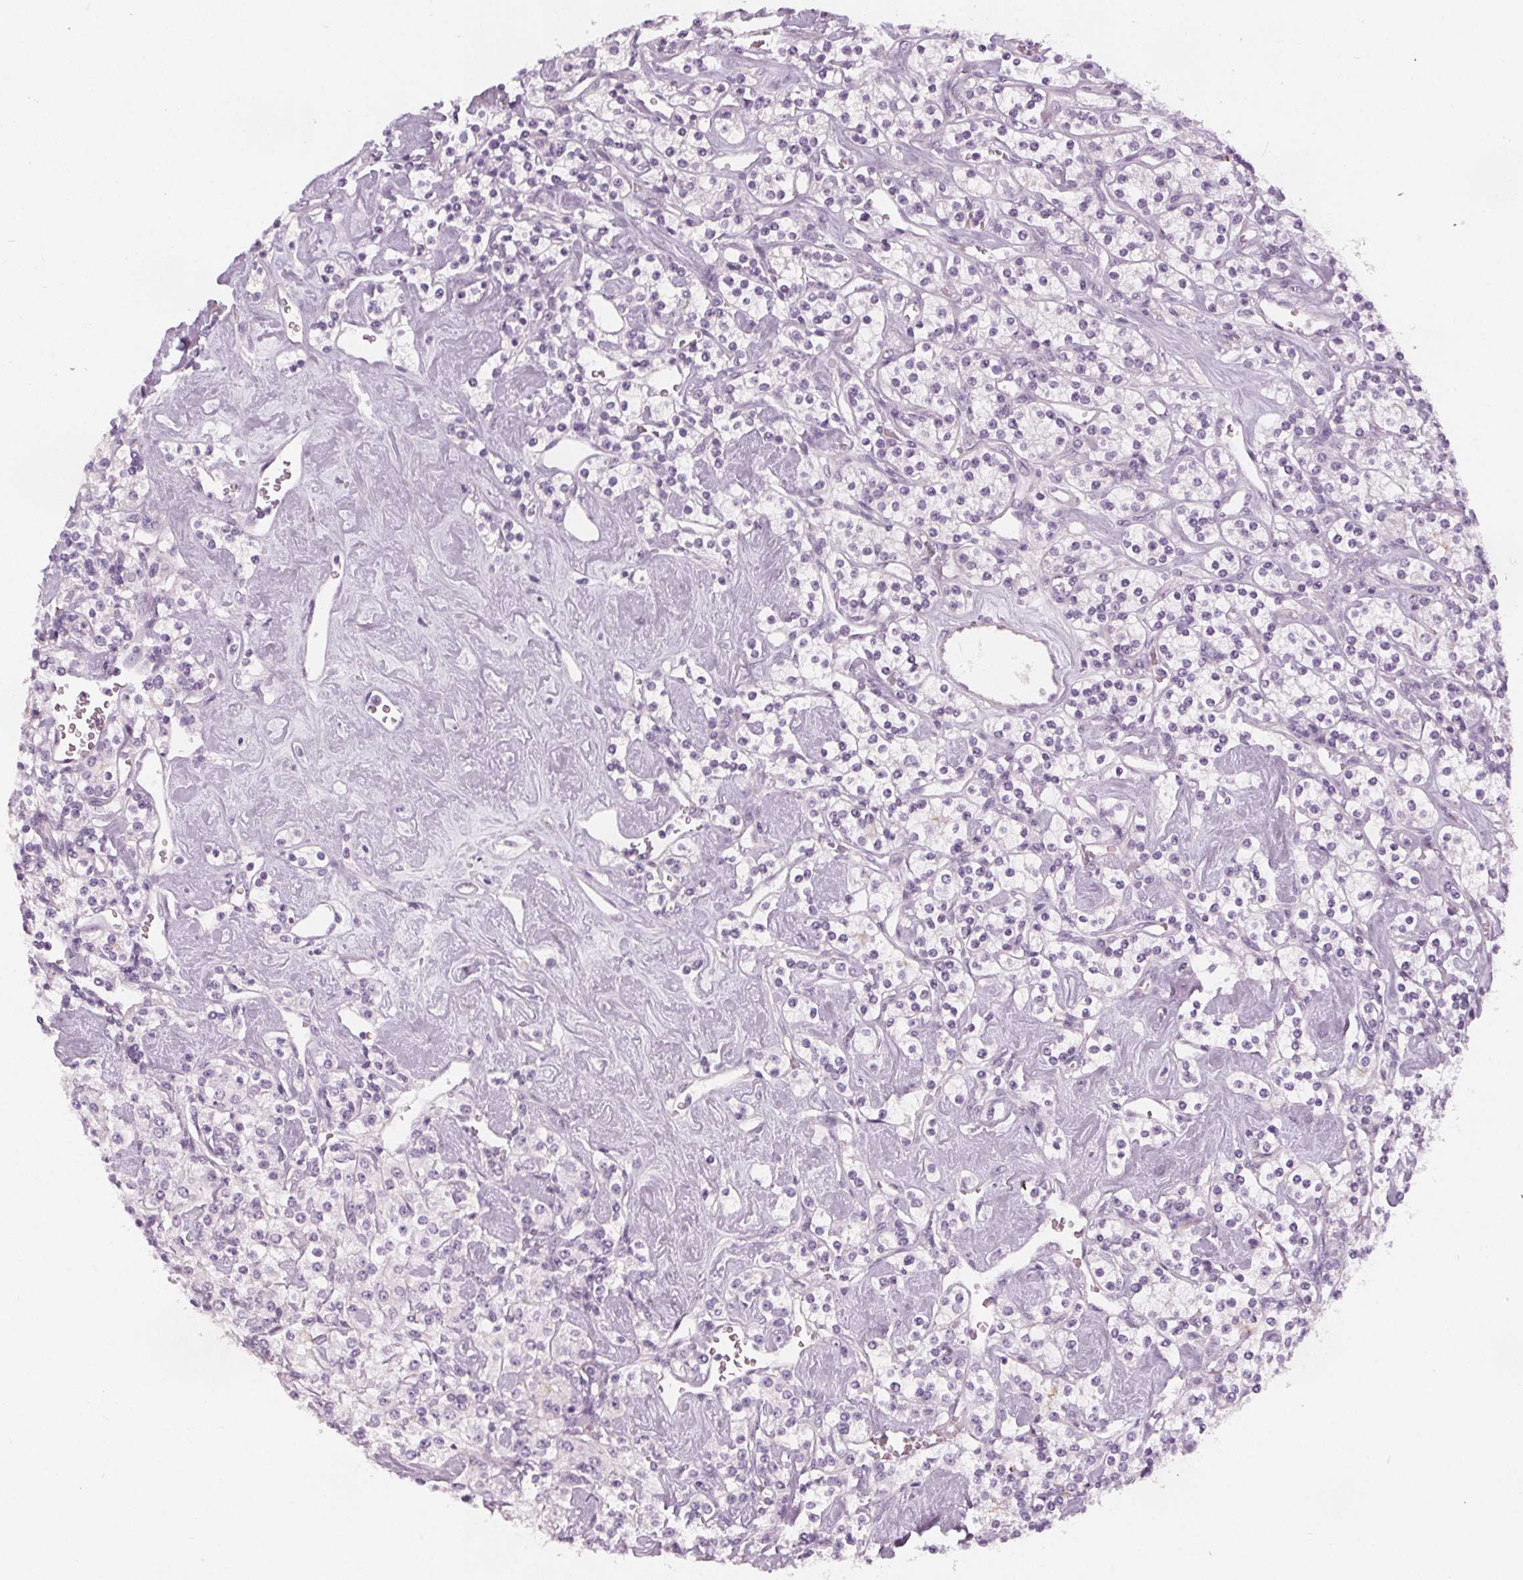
{"staining": {"intensity": "moderate", "quantity": "<25%", "location": "cytoplasmic/membranous"}, "tissue": "renal cancer", "cell_type": "Tumor cells", "image_type": "cancer", "snomed": [{"axis": "morphology", "description": "Adenocarcinoma, NOS"}, {"axis": "topography", "description": "Kidney"}], "caption": "A high-resolution micrograph shows immunohistochemistry (IHC) staining of renal cancer (adenocarcinoma), which demonstrates moderate cytoplasmic/membranous expression in approximately <25% of tumor cells. Using DAB (brown) and hematoxylin (blue) stains, captured at high magnification using brightfield microscopy.", "gene": "SLC5A12", "patient": {"sex": "male", "age": 77}}